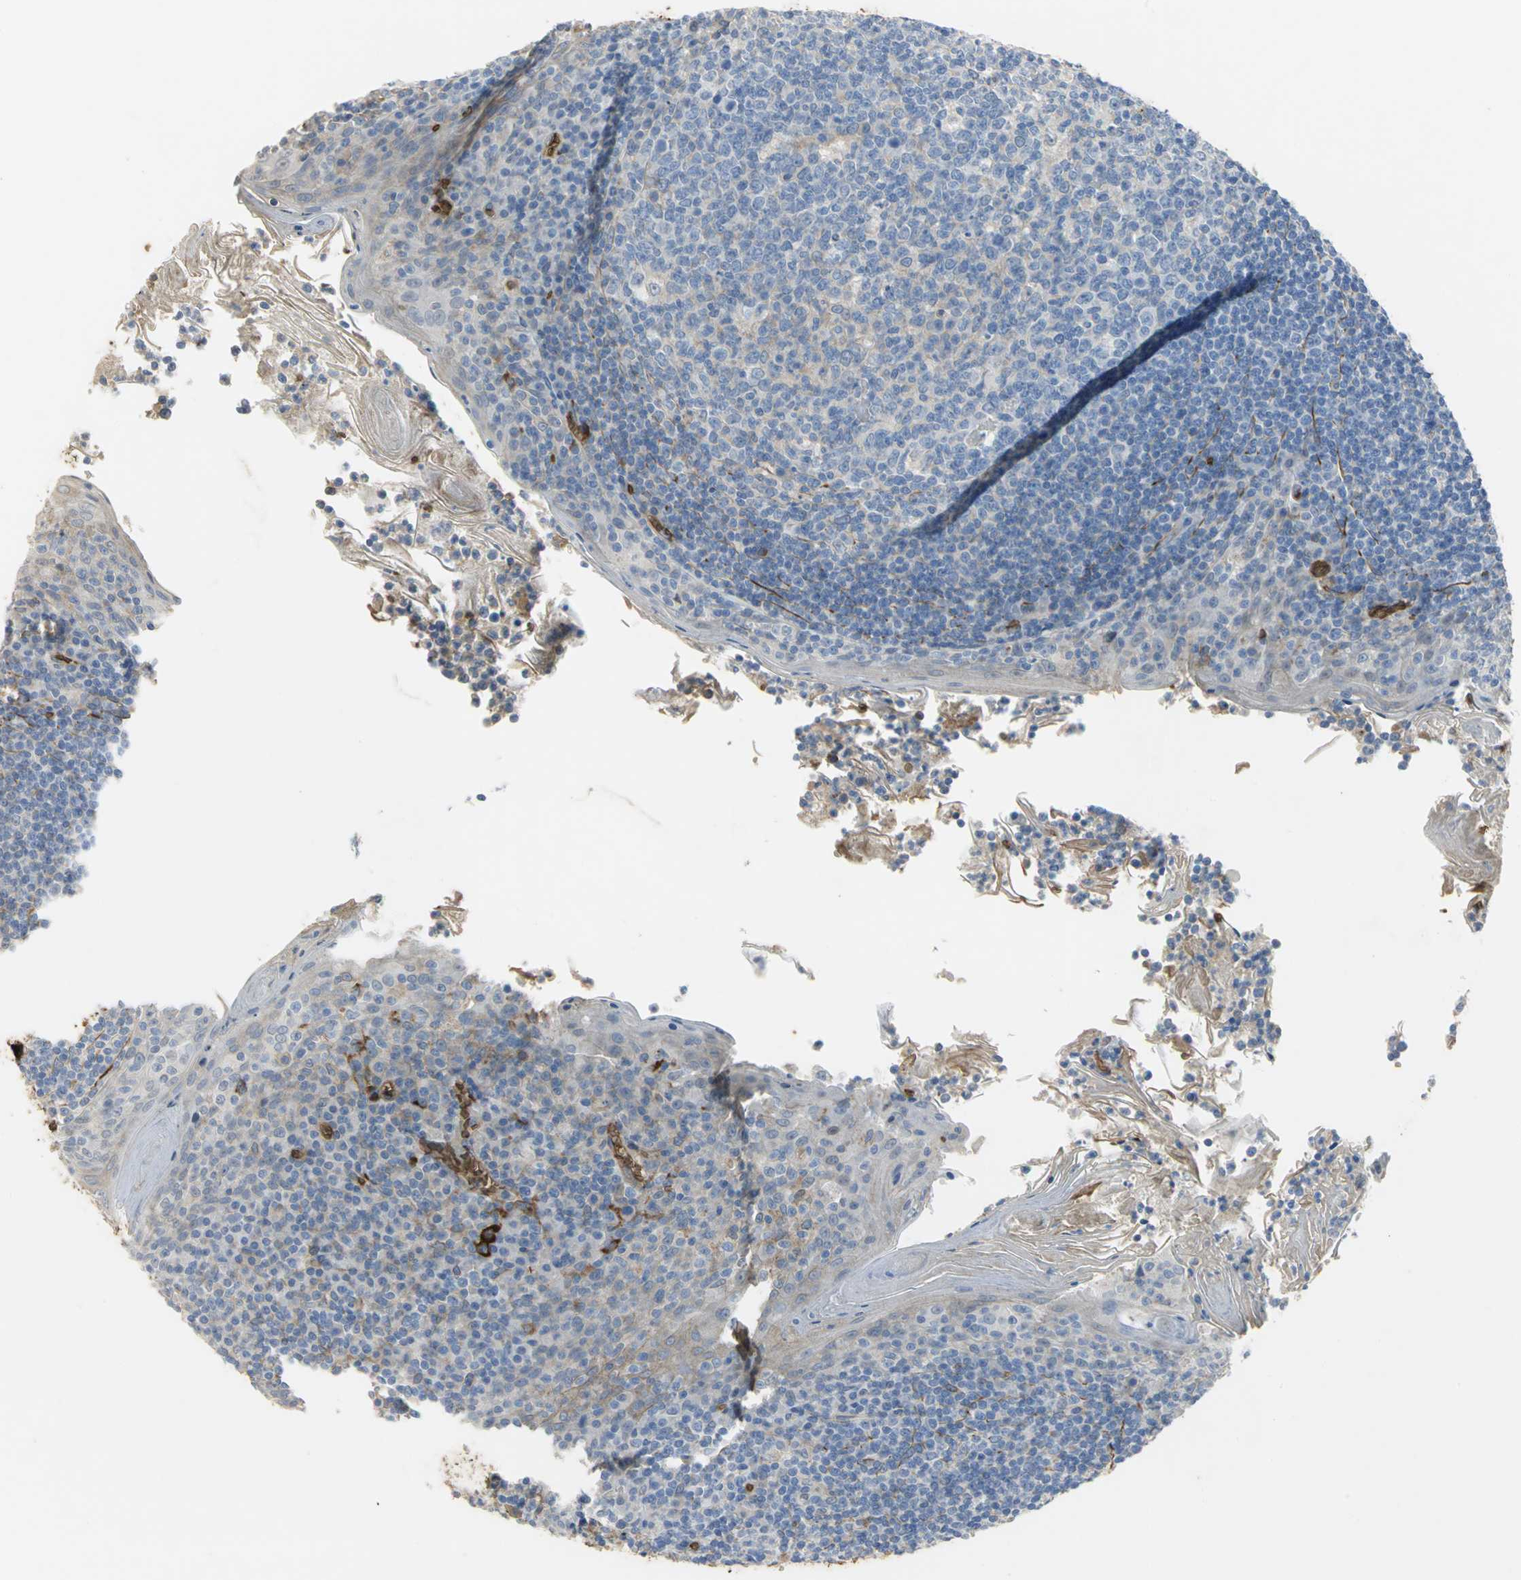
{"staining": {"intensity": "moderate", "quantity": "<25%", "location": "cytoplasmic/membranous"}, "tissue": "tonsil", "cell_type": "Germinal center cells", "image_type": "normal", "snomed": [{"axis": "morphology", "description": "Normal tissue, NOS"}, {"axis": "topography", "description": "Tonsil"}], "caption": "Immunohistochemical staining of unremarkable human tonsil shows moderate cytoplasmic/membranous protein expression in approximately <25% of germinal center cells.", "gene": "TREM1", "patient": {"sex": "male", "age": 31}}